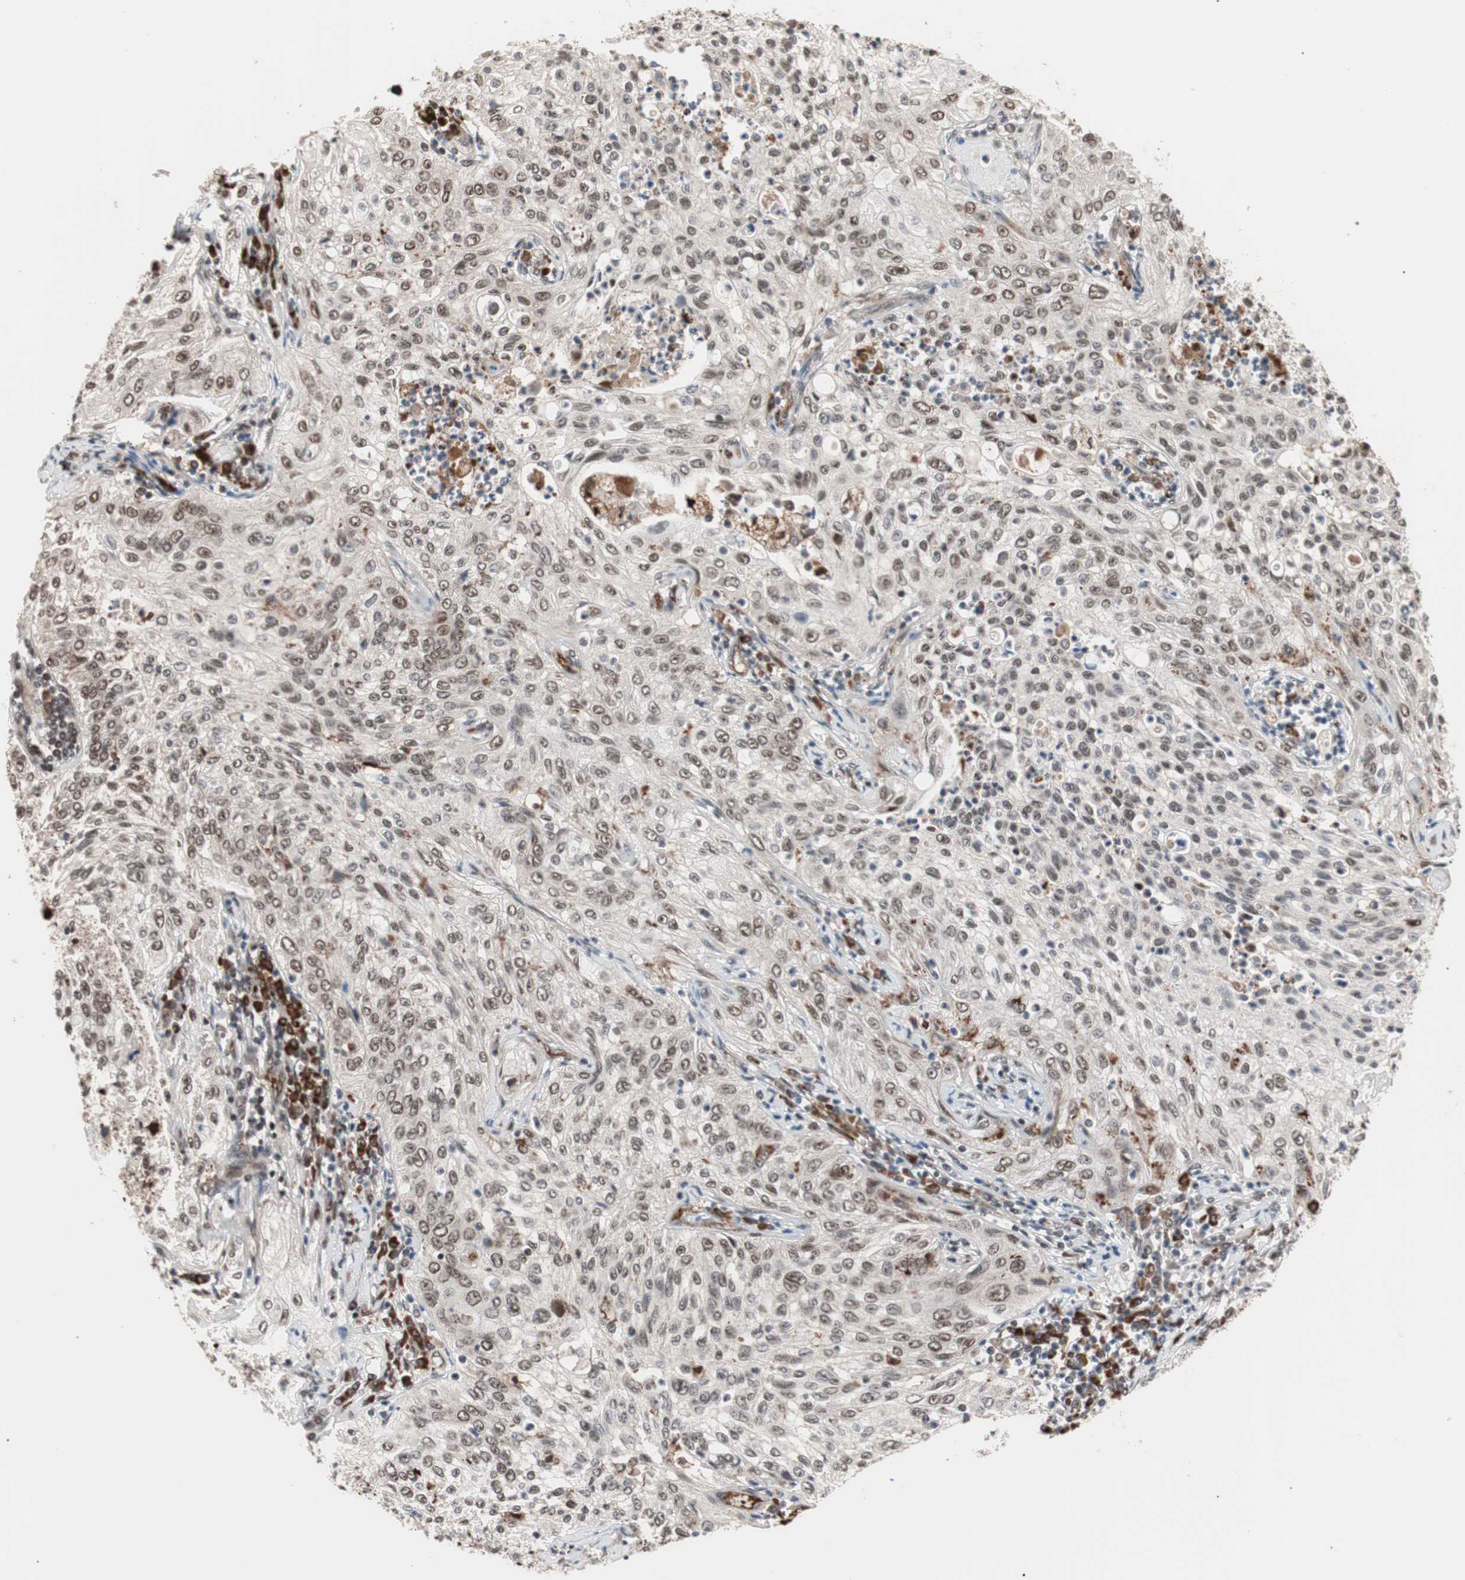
{"staining": {"intensity": "moderate", "quantity": ">75%", "location": "nuclear"}, "tissue": "lung cancer", "cell_type": "Tumor cells", "image_type": "cancer", "snomed": [{"axis": "morphology", "description": "Inflammation, NOS"}, {"axis": "morphology", "description": "Squamous cell carcinoma, NOS"}, {"axis": "topography", "description": "Lymph node"}, {"axis": "topography", "description": "Soft tissue"}, {"axis": "topography", "description": "Lung"}], "caption": "Immunohistochemical staining of human lung cancer shows moderate nuclear protein positivity in approximately >75% of tumor cells. (IHC, brightfield microscopy, high magnification).", "gene": "CHAMP1", "patient": {"sex": "male", "age": 66}}